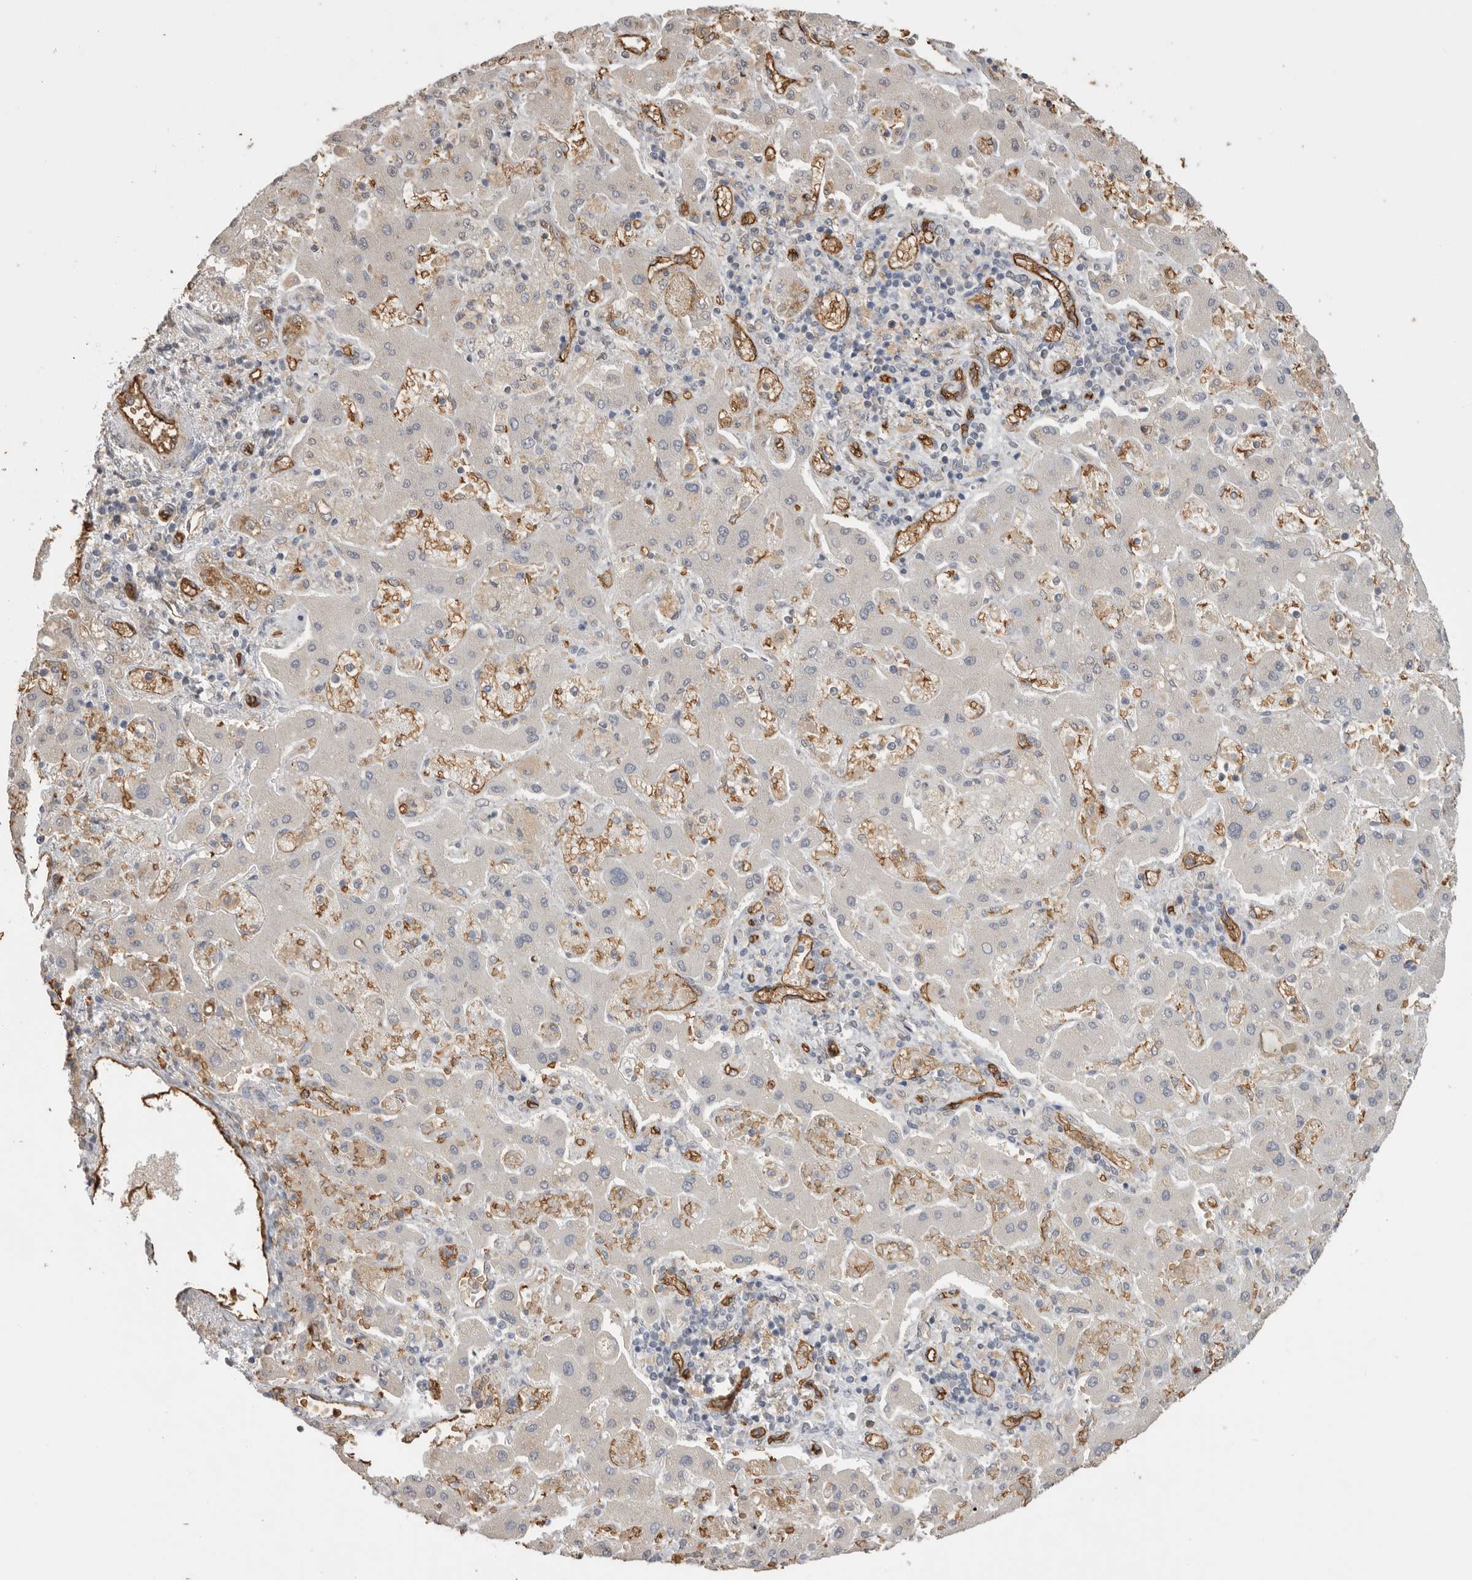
{"staining": {"intensity": "negative", "quantity": "none", "location": "none"}, "tissue": "liver cancer", "cell_type": "Tumor cells", "image_type": "cancer", "snomed": [{"axis": "morphology", "description": "Cholangiocarcinoma"}, {"axis": "topography", "description": "Liver"}], "caption": "This photomicrograph is of cholangiocarcinoma (liver) stained with immunohistochemistry (IHC) to label a protein in brown with the nuclei are counter-stained blue. There is no expression in tumor cells.", "gene": "IL27", "patient": {"sex": "male", "age": 50}}